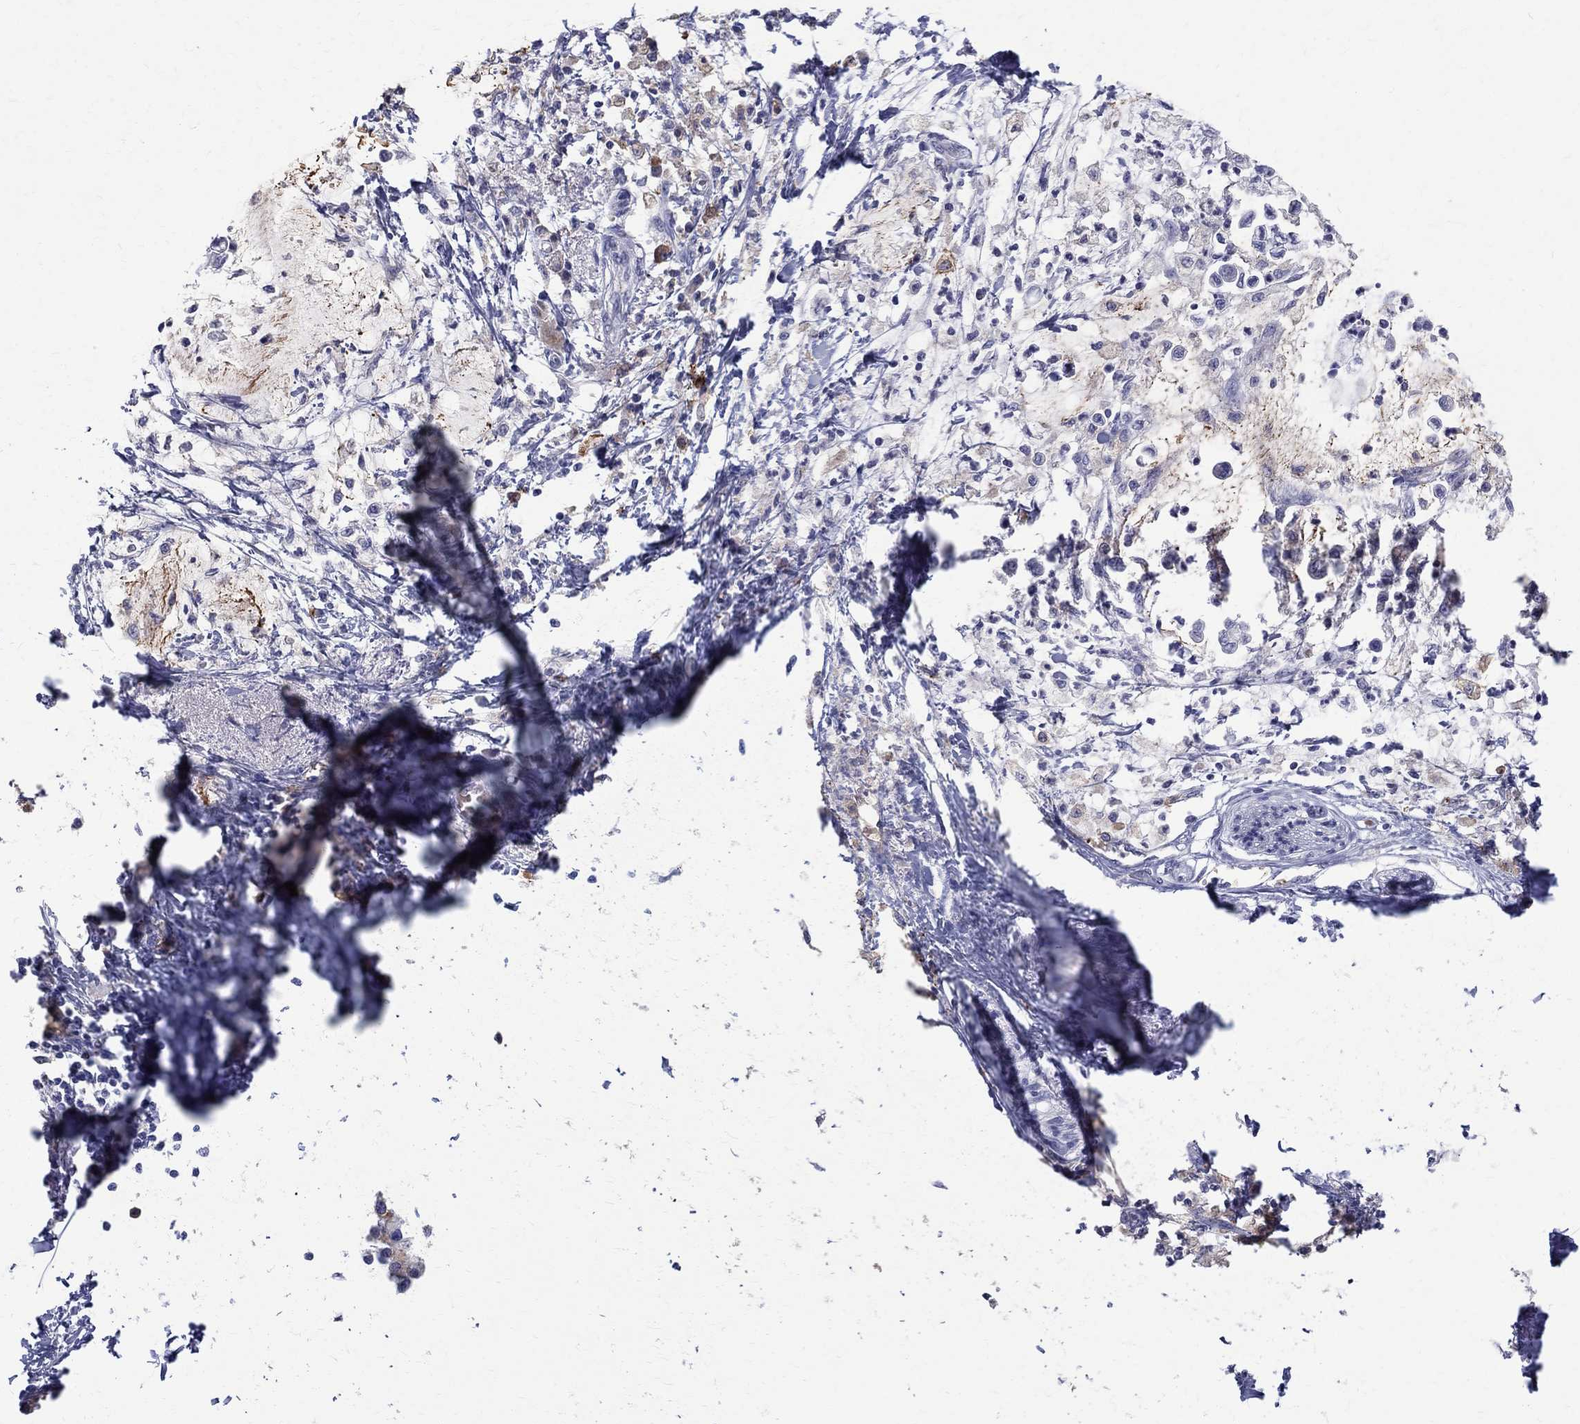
{"staining": {"intensity": "negative", "quantity": "none", "location": "none"}, "tissue": "pancreatic cancer", "cell_type": "Tumor cells", "image_type": "cancer", "snomed": [{"axis": "morphology", "description": "Normal tissue, NOS"}, {"axis": "morphology", "description": "Adenocarcinoma, NOS"}, {"axis": "topography", "description": "Pancreas"}, {"axis": "topography", "description": "Duodenum"}], "caption": "Immunohistochemistry (IHC) of human adenocarcinoma (pancreatic) demonstrates no positivity in tumor cells.", "gene": "AGER", "patient": {"sex": "female", "age": 60}}